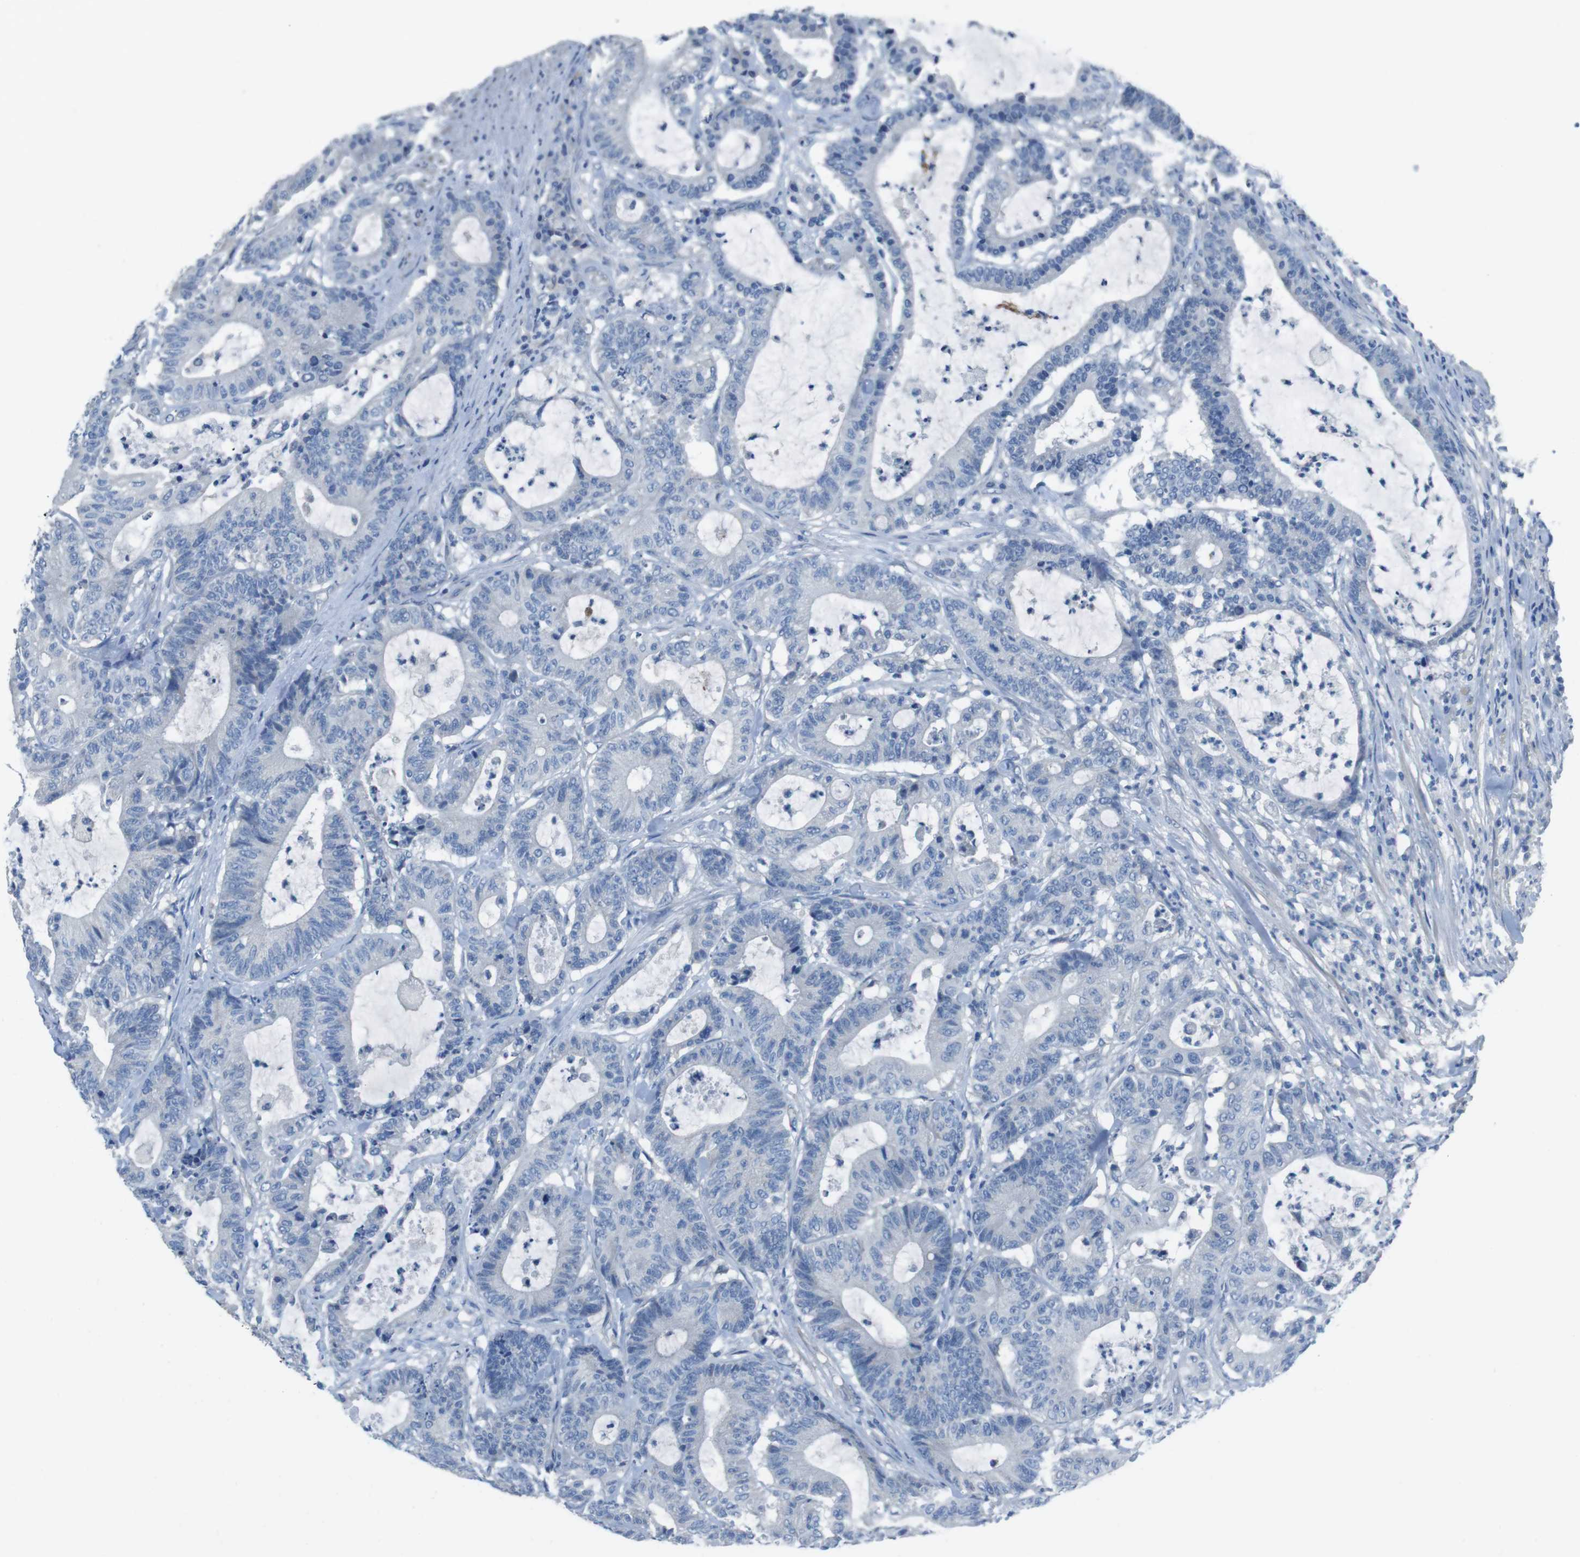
{"staining": {"intensity": "negative", "quantity": "none", "location": "none"}, "tissue": "colorectal cancer", "cell_type": "Tumor cells", "image_type": "cancer", "snomed": [{"axis": "morphology", "description": "Adenocarcinoma, NOS"}, {"axis": "topography", "description": "Colon"}], "caption": "Micrograph shows no protein staining in tumor cells of adenocarcinoma (colorectal) tissue.", "gene": "CYP2C8", "patient": {"sex": "female", "age": 84}}